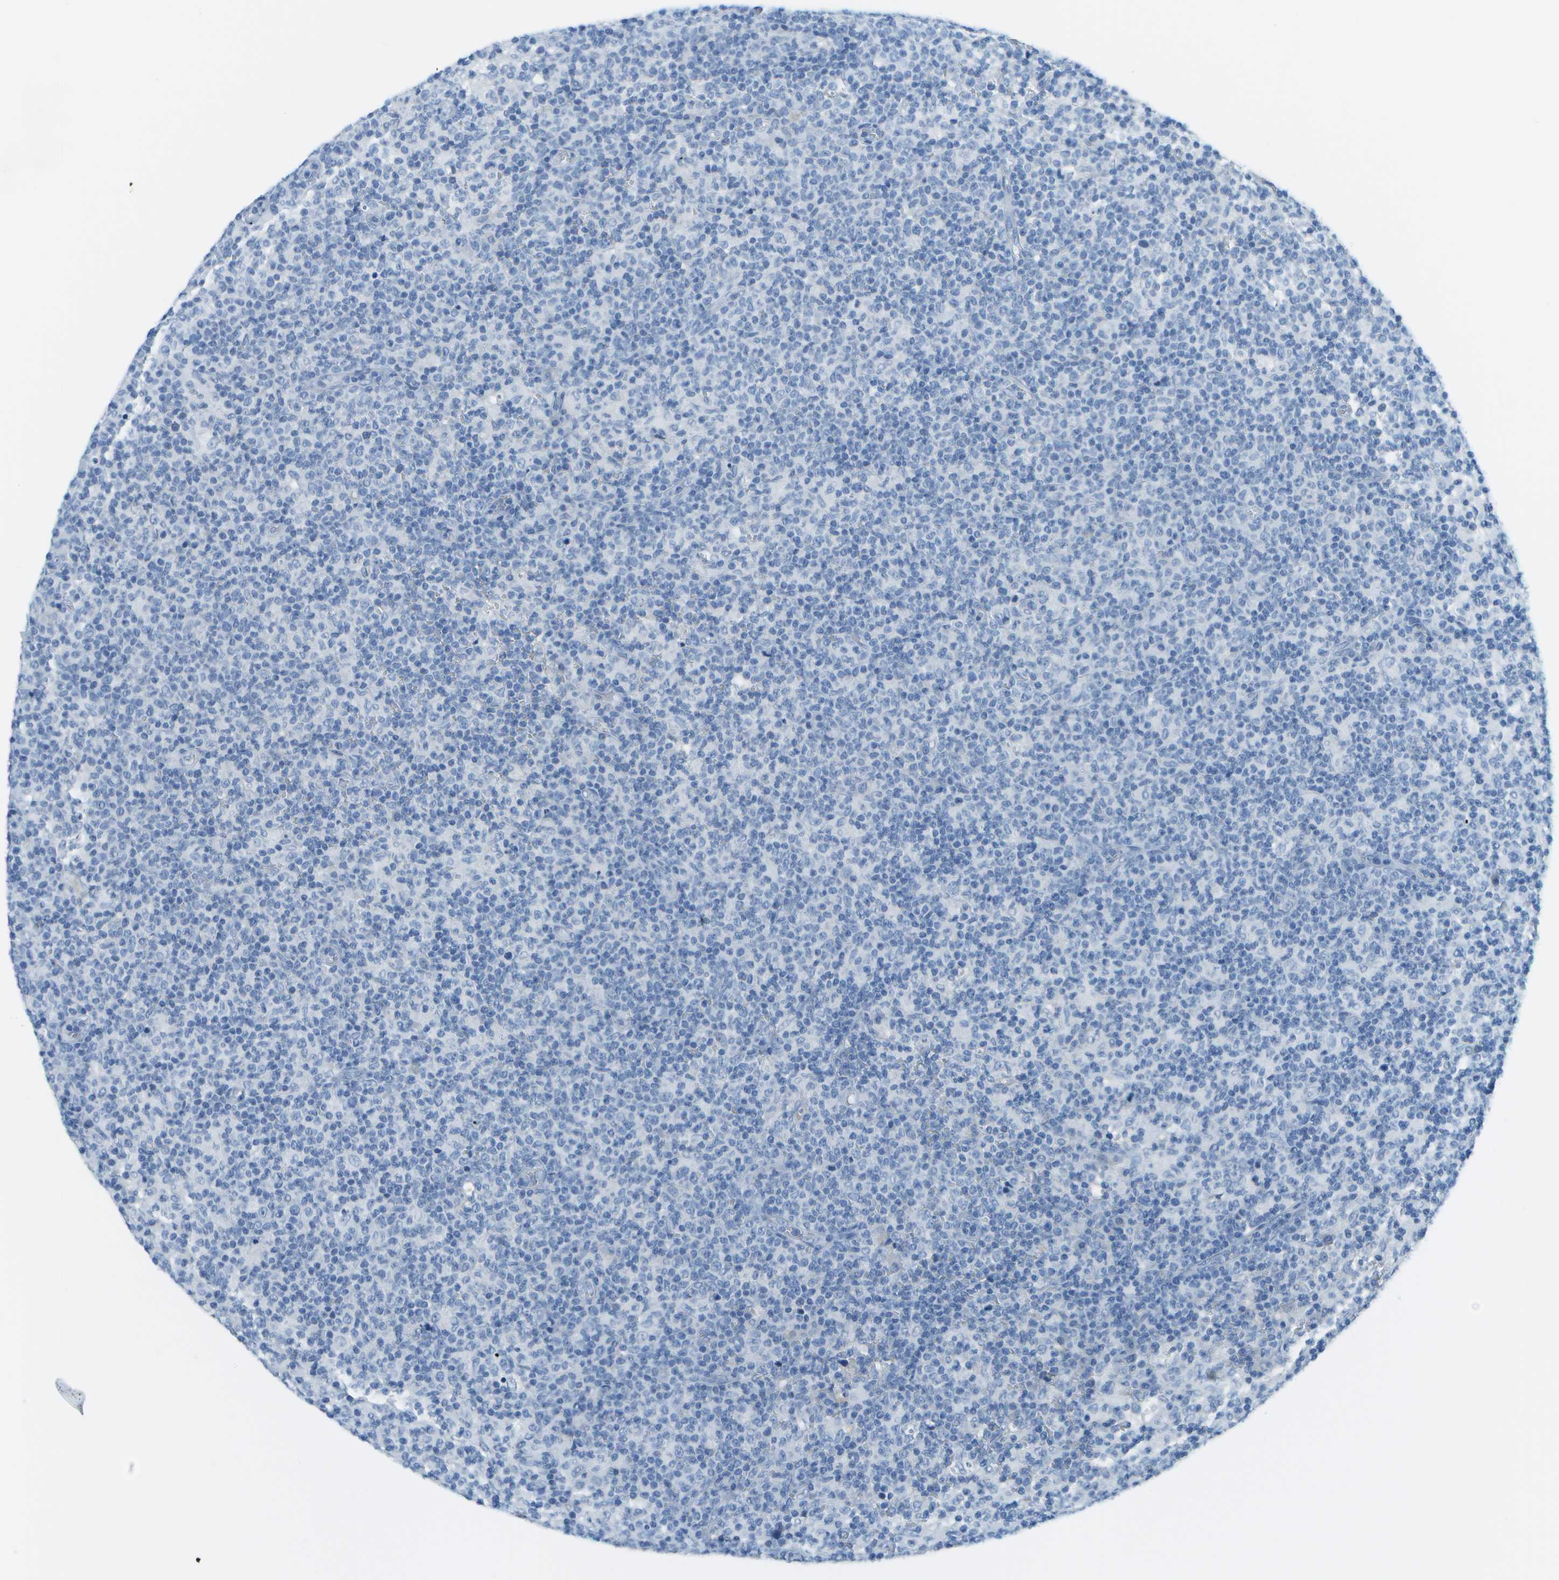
{"staining": {"intensity": "negative", "quantity": "none", "location": "none"}, "tissue": "lymph node", "cell_type": "Germinal center cells", "image_type": "normal", "snomed": [{"axis": "morphology", "description": "Normal tissue, NOS"}, {"axis": "morphology", "description": "Inflammation, NOS"}, {"axis": "topography", "description": "Lymph node"}], "caption": "The micrograph shows no staining of germinal center cells in normal lymph node. Brightfield microscopy of immunohistochemistry stained with DAB (brown) and hematoxylin (blue), captured at high magnification.", "gene": "C1S", "patient": {"sex": "male", "age": 55}}